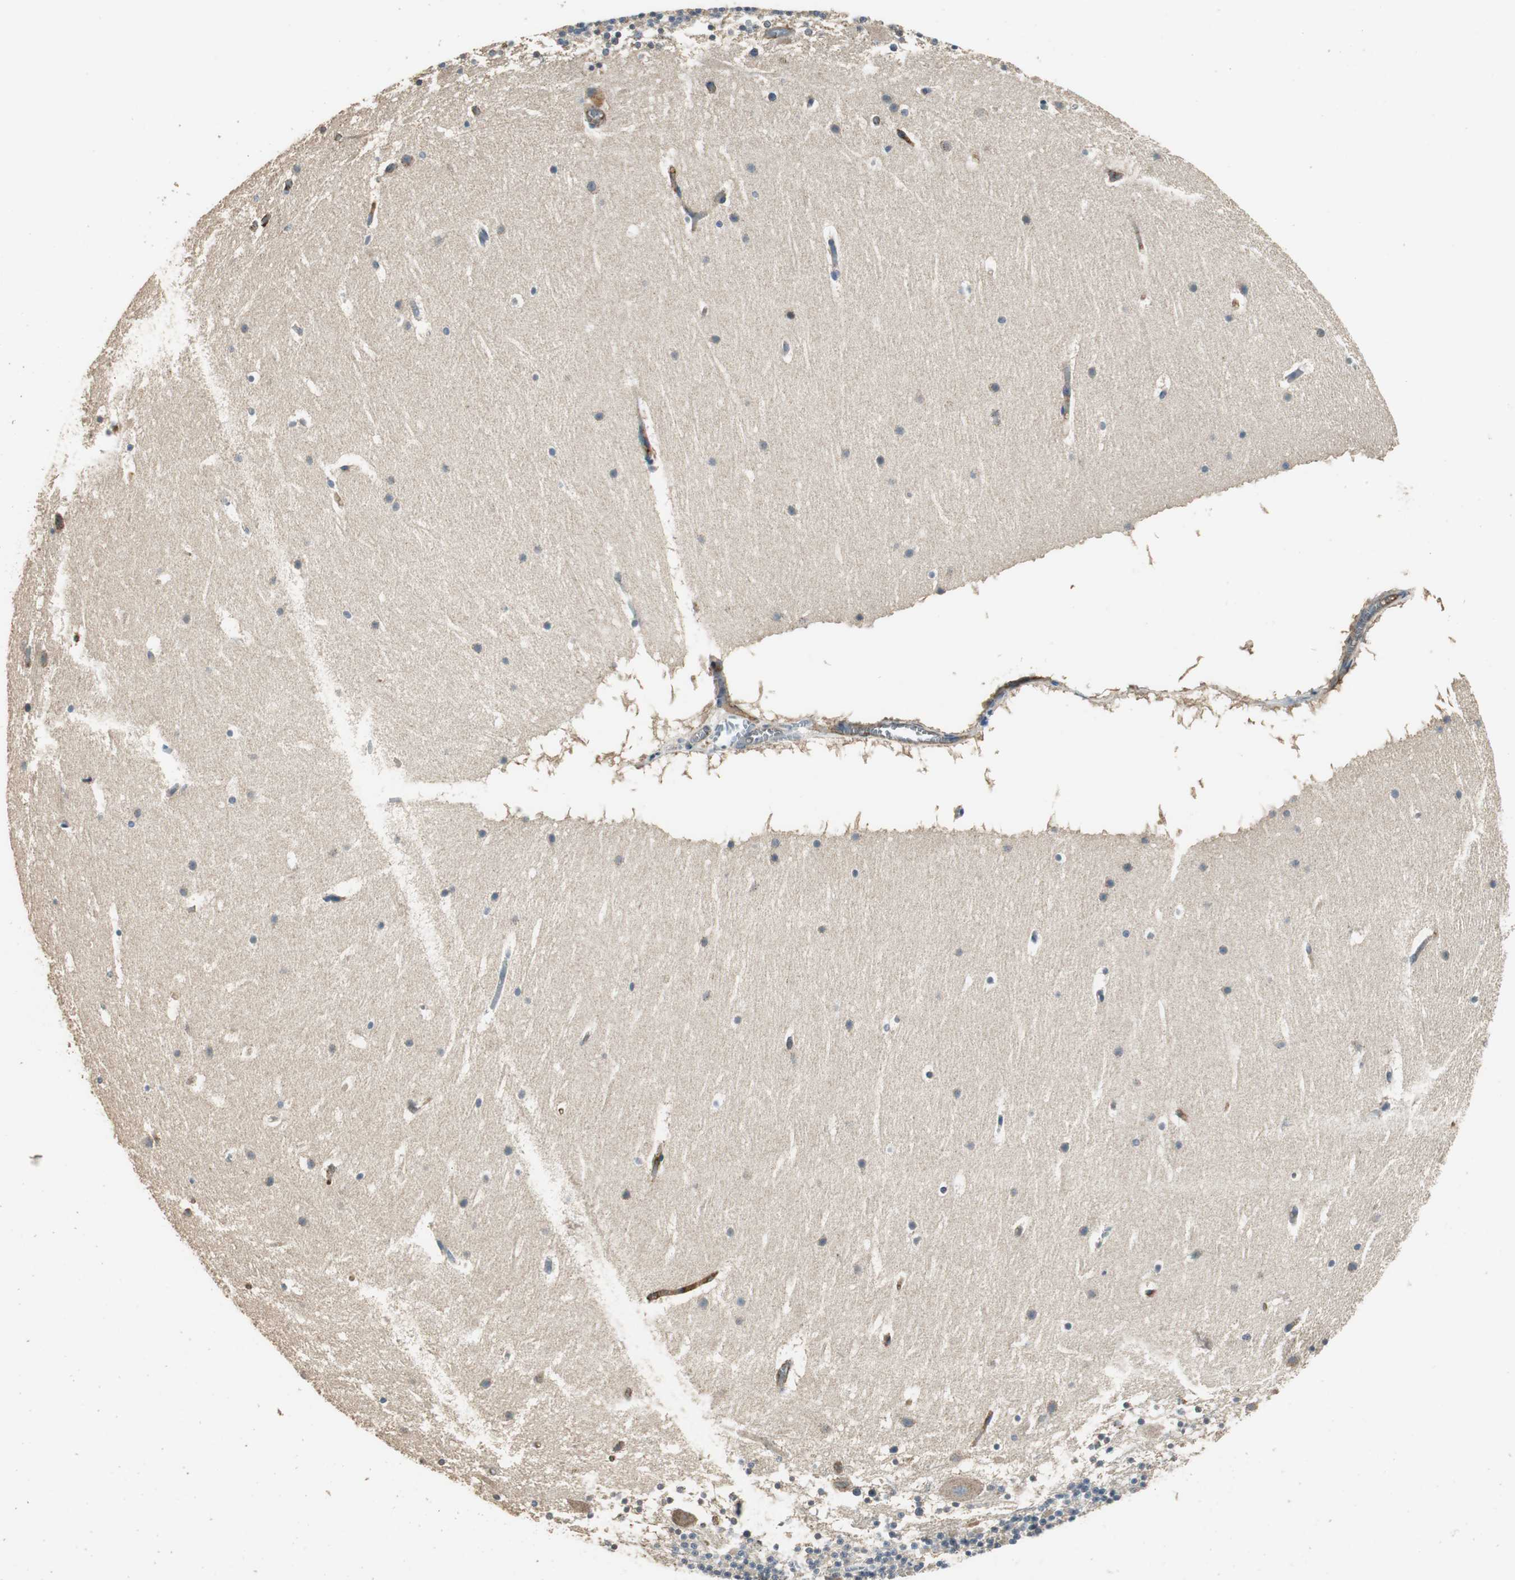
{"staining": {"intensity": "weak", "quantity": ">75%", "location": "cytoplasmic/membranous"}, "tissue": "cerebellum", "cell_type": "Cells in granular layer", "image_type": "normal", "snomed": [{"axis": "morphology", "description": "Normal tissue, NOS"}, {"axis": "topography", "description": "Cerebellum"}], "caption": "About >75% of cells in granular layer in benign cerebellum exhibit weak cytoplasmic/membranous protein staining as visualized by brown immunohistochemical staining.", "gene": "MSTO1", "patient": {"sex": "male", "age": 45}}